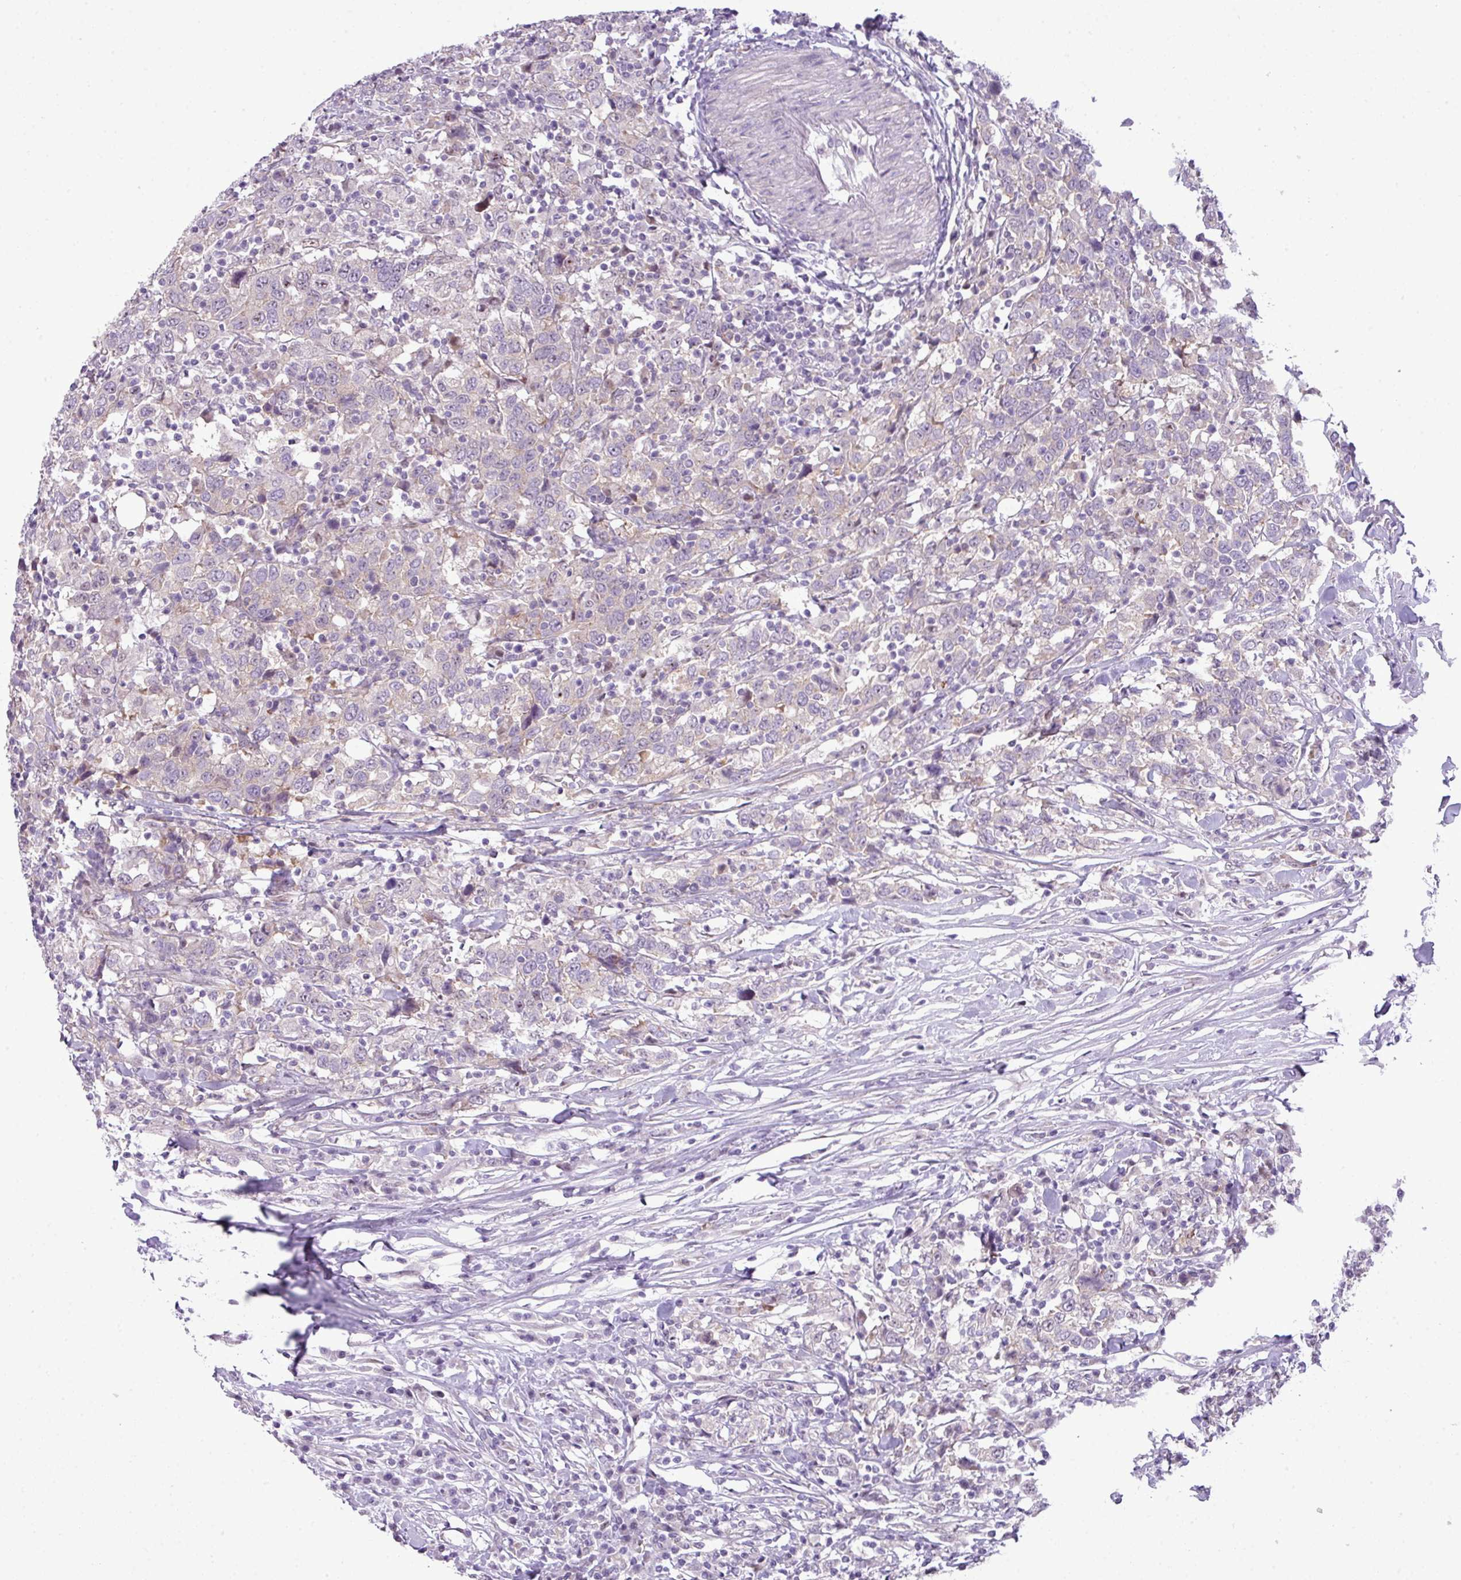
{"staining": {"intensity": "negative", "quantity": "none", "location": "none"}, "tissue": "urothelial cancer", "cell_type": "Tumor cells", "image_type": "cancer", "snomed": [{"axis": "morphology", "description": "Urothelial carcinoma, High grade"}, {"axis": "topography", "description": "Urinary bladder"}], "caption": "Immunohistochemistry of human urothelial cancer reveals no expression in tumor cells.", "gene": "MAK16", "patient": {"sex": "male", "age": 61}}